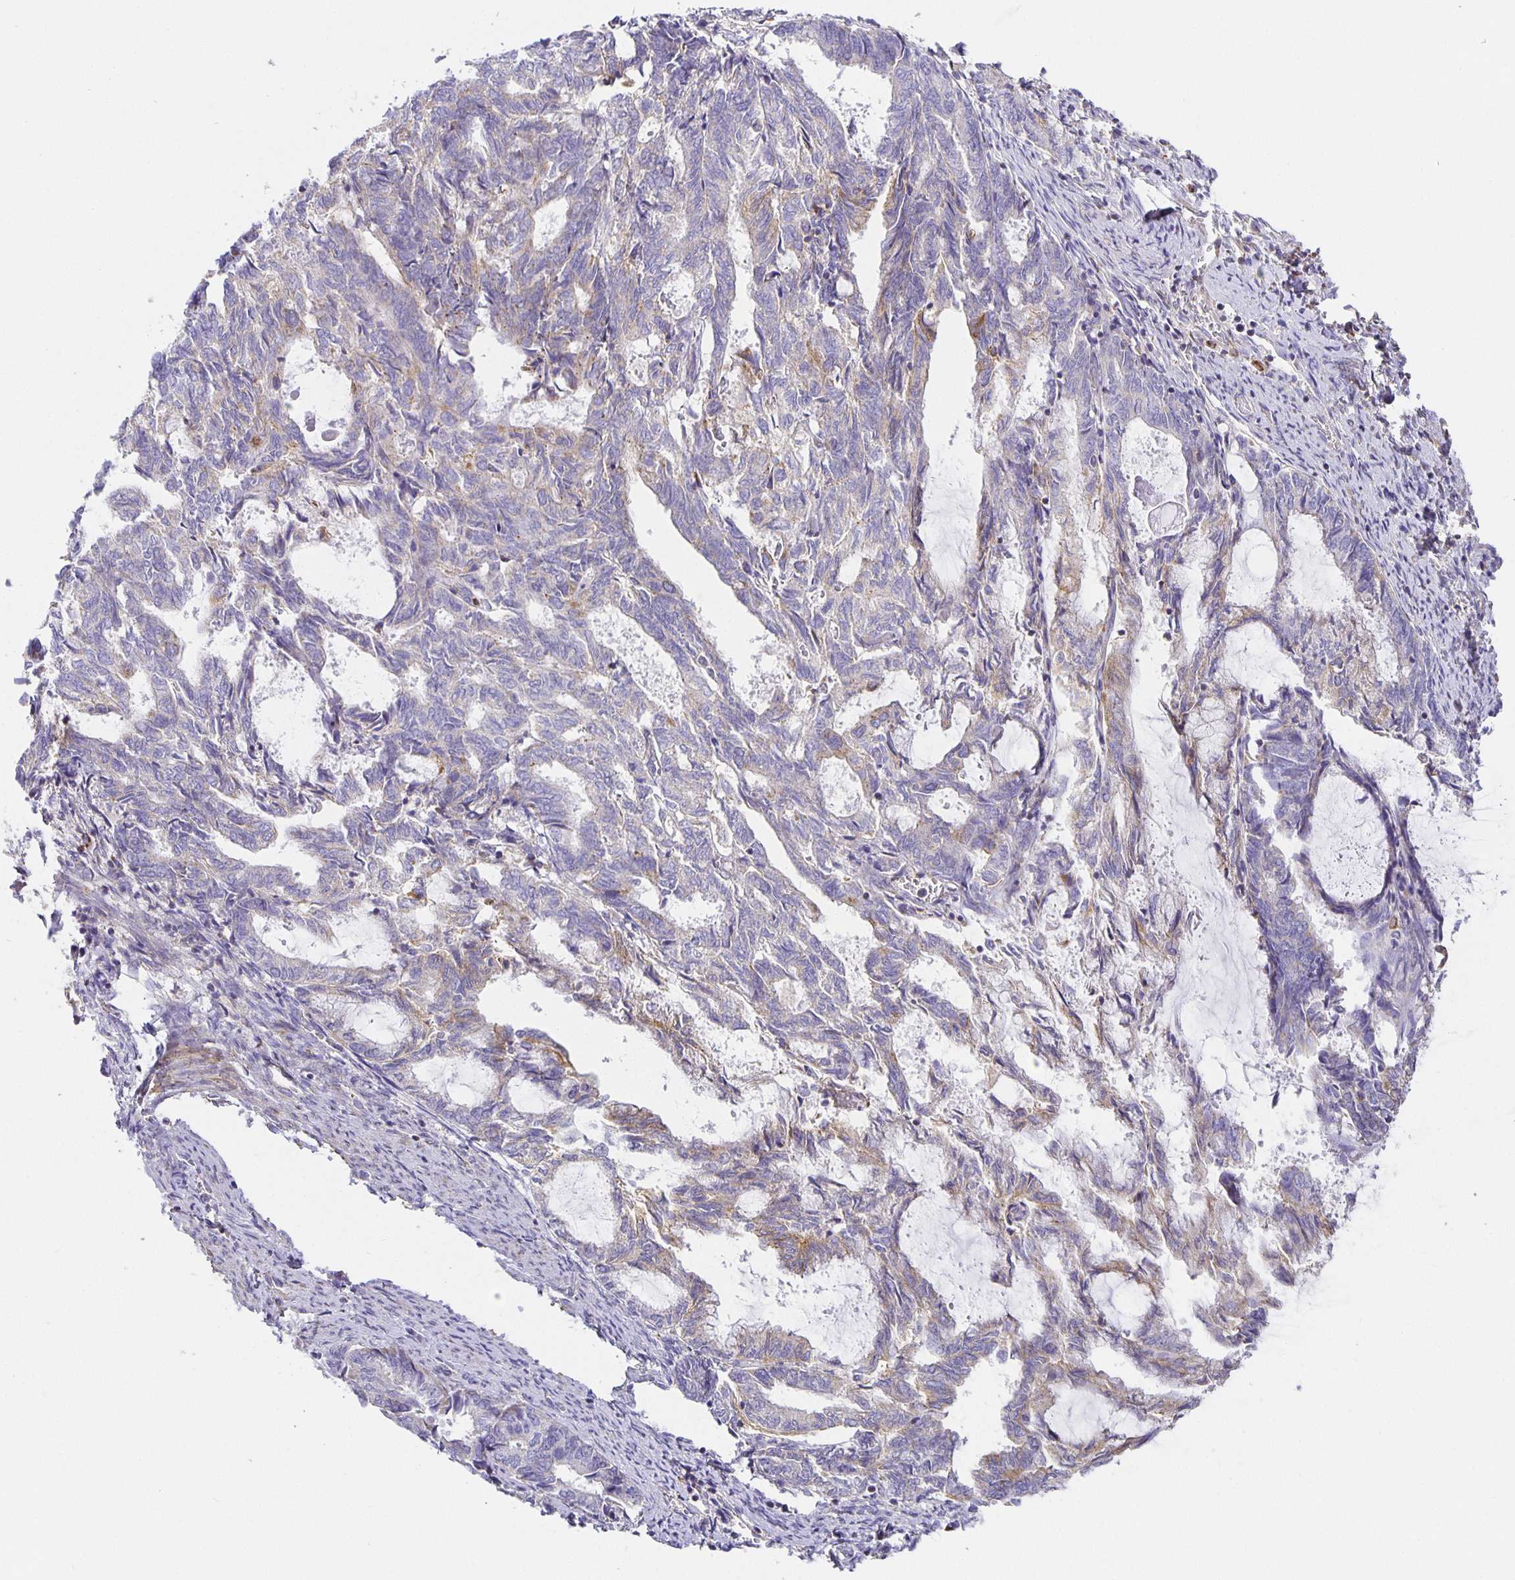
{"staining": {"intensity": "weak", "quantity": "<25%", "location": "cytoplasmic/membranous"}, "tissue": "endometrial cancer", "cell_type": "Tumor cells", "image_type": "cancer", "snomed": [{"axis": "morphology", "description": "Adenocarcinoma, NOS"}, {"axis": "topography", "description": "Endometrium"}], "caption": "This is an immunohistochemistry (IHC) histopathology image of endometrial cancer. There is no positivity in tumor cells.", "gene": "FLRT3", "patient": {"sex": "female", "age": 80}}